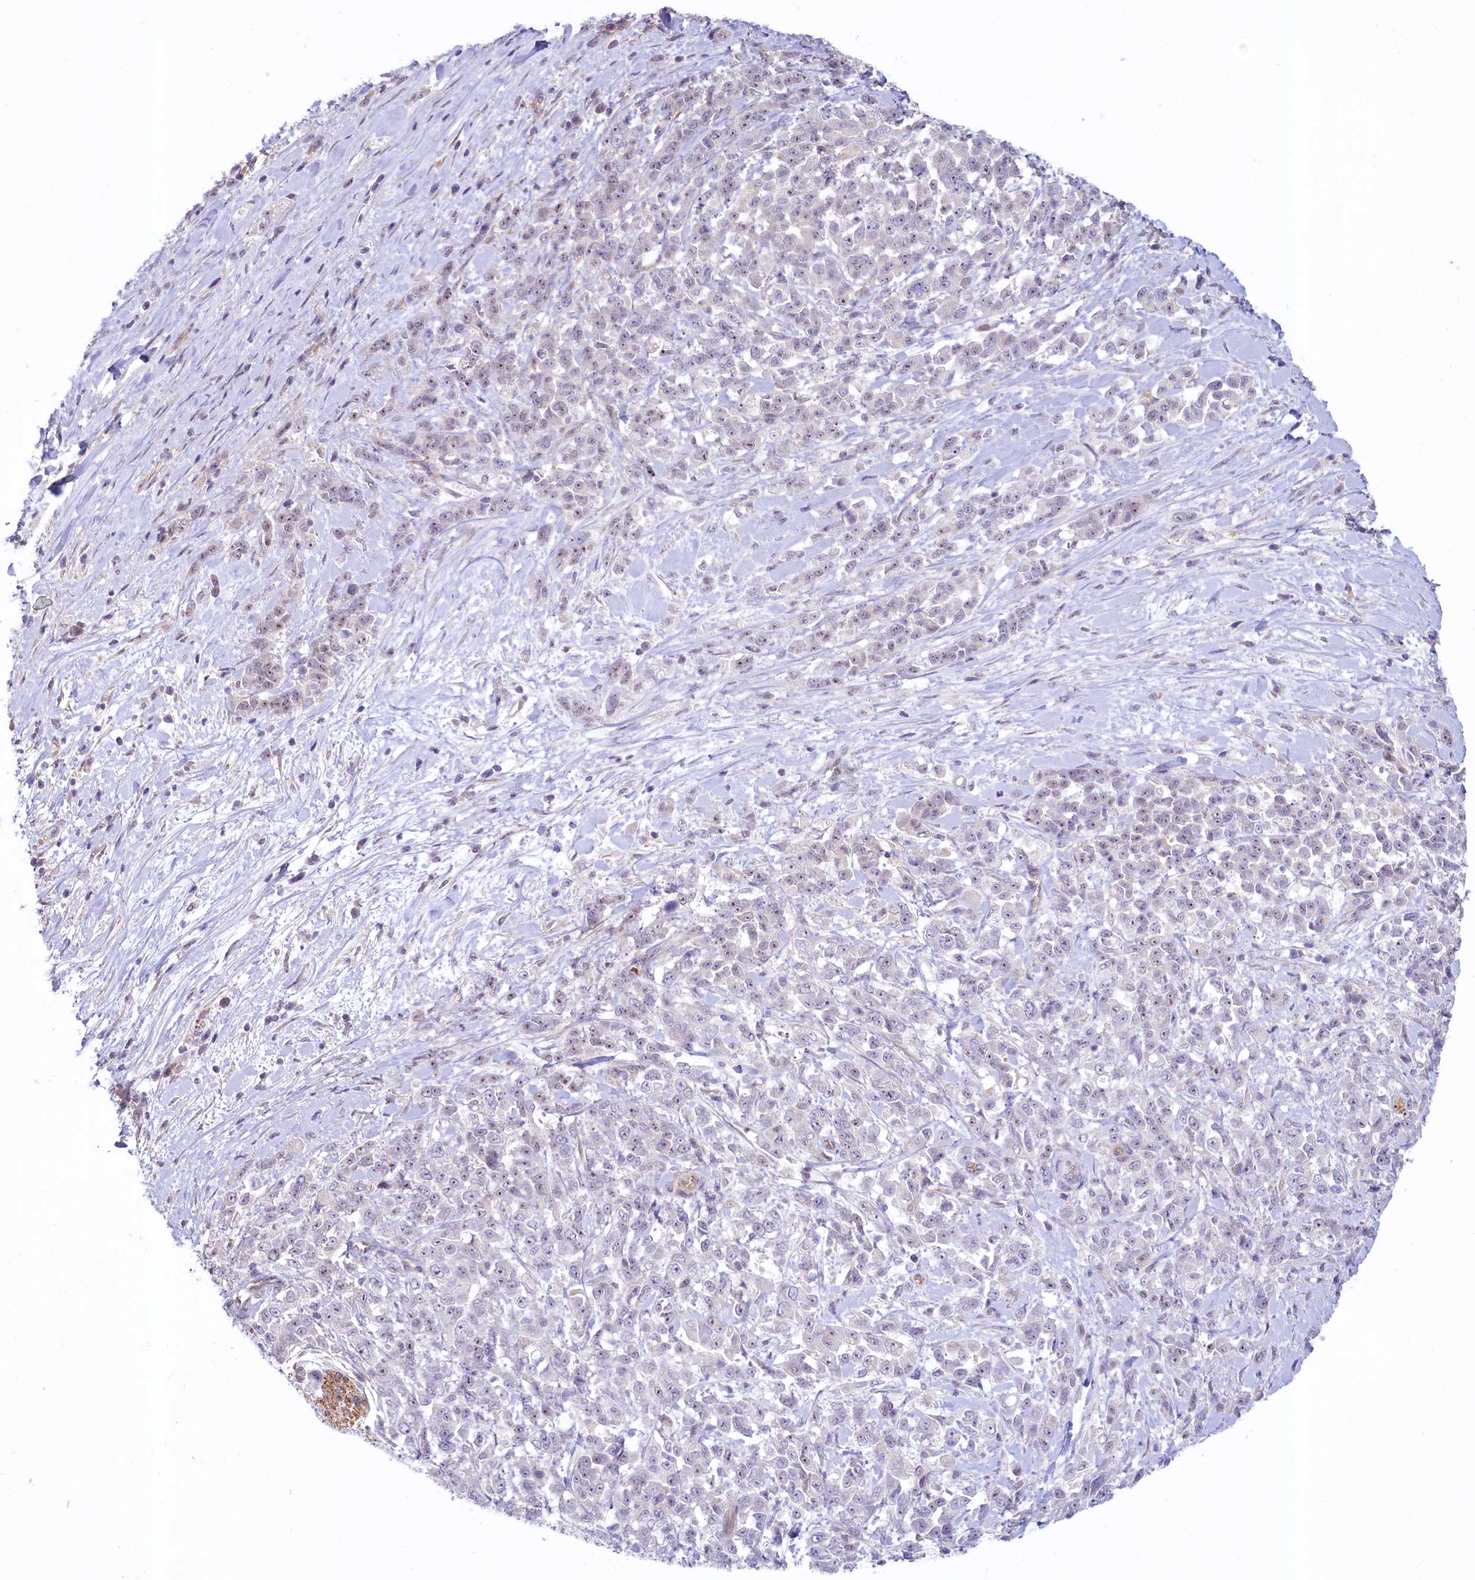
{"staining": {"intensity": "negative", "quantity": "none", "location": "none"}, "tissue": "pancreatic cancer", "cell_type": "Tumor cells", "image_type": "cancer", "snomed": [{"axis": "morphology", "description": "Normal tissue, NOS"}, {"axis": "morphology", "description": "Adenocarcinoma, NOS"}, {"axis": "topography", "description": "Pancreas"}], "caption": "Pancreatic adenocarcinoma stained for a protein using IHC reveals no positivity tumor cells.", "gene": "PROCR", "patient": {"sex": "female", "age": 64}}